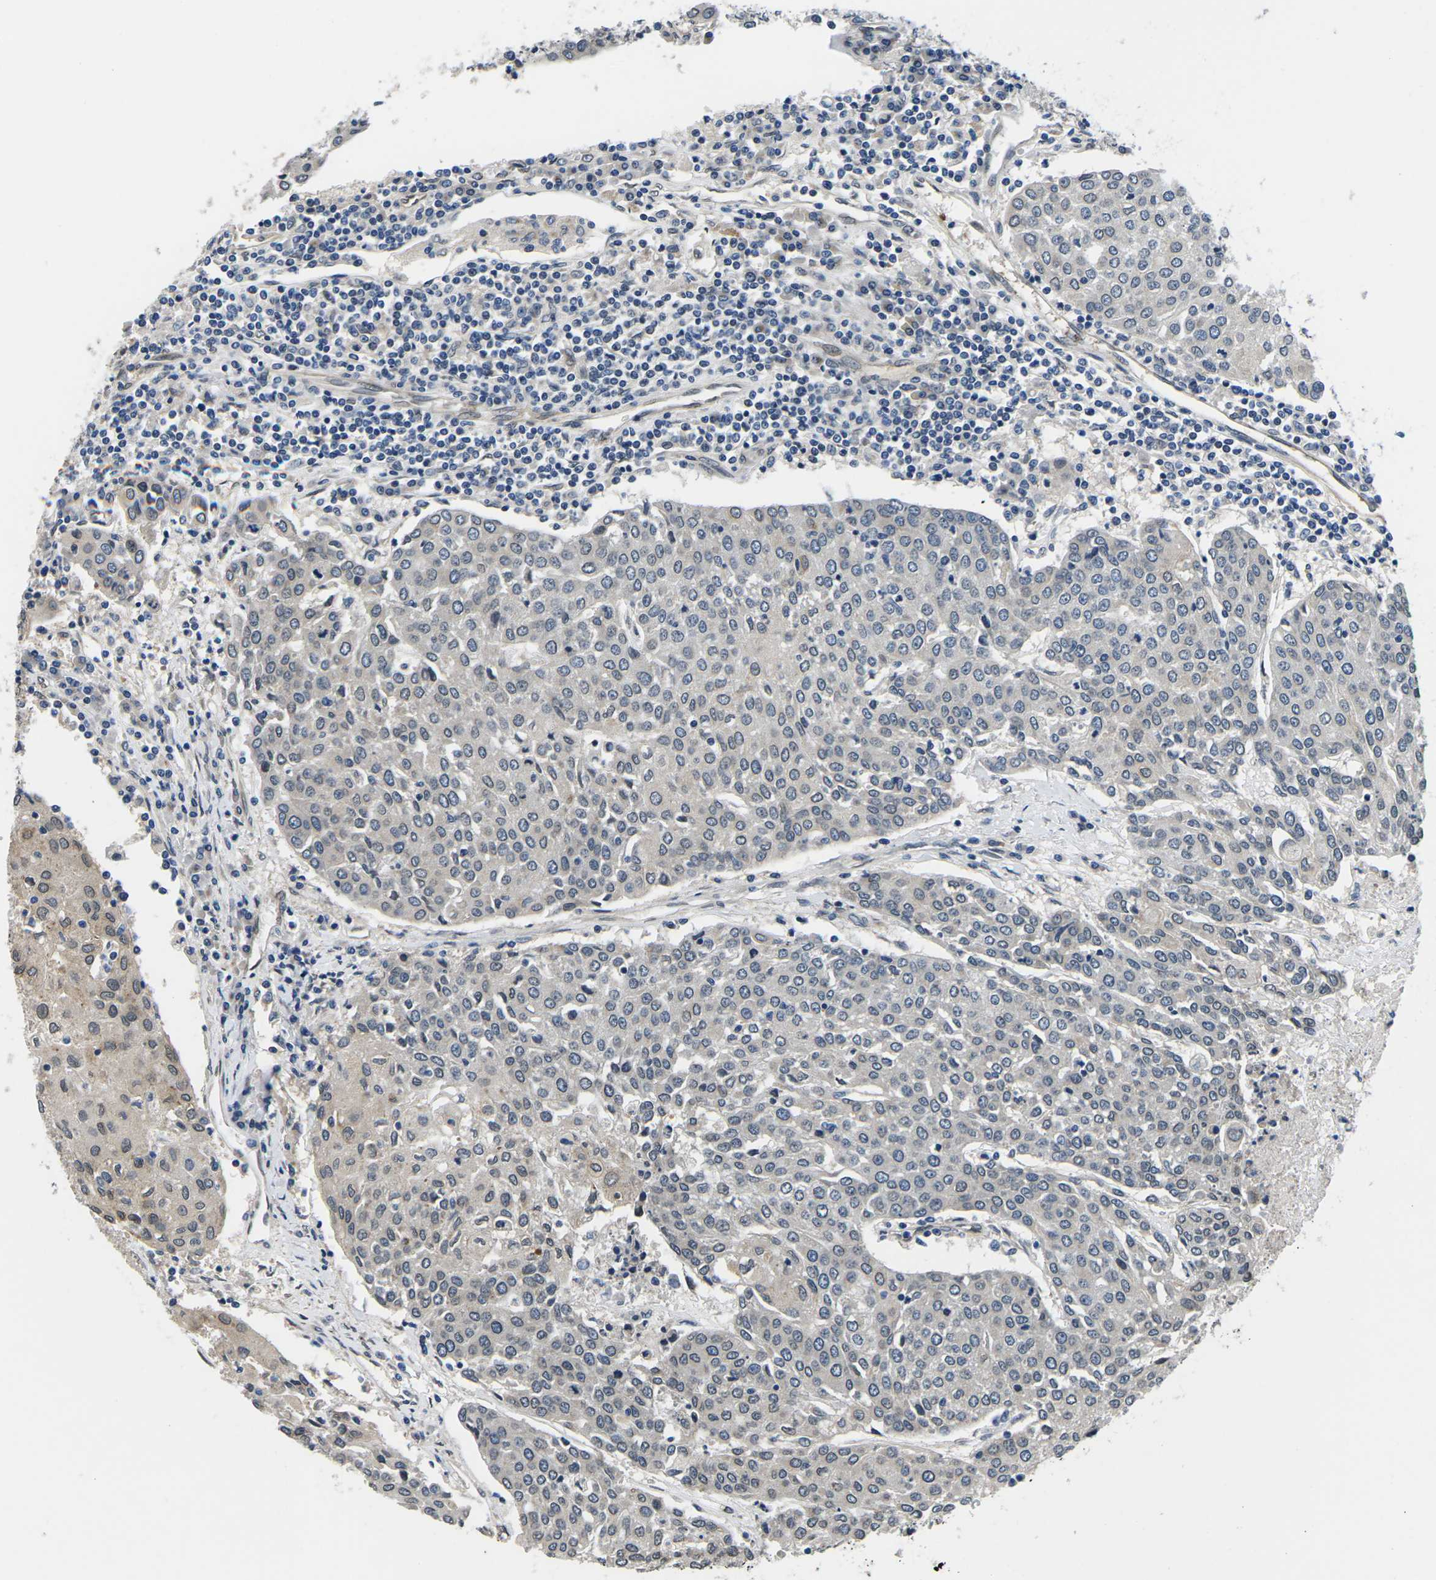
{"staining": {"intensity": "negative", "quantity": "none", "location": "none"}, "tissue": "urothelial cancer", "cell_type": "Tumor cells", "image_type": "cancer", "snomed": [{"axis": "morphology", "description": "Urothelial carcinoma, High grade"}, {"axis": "topography", "description": "Urinary bladder"}], "caption": "Immunohistochemical staining of human urothelial cancer shows no significant positivity in tumor cells.", "gene": "SNX10", "patient": {"sex": "female", "age": 85}}